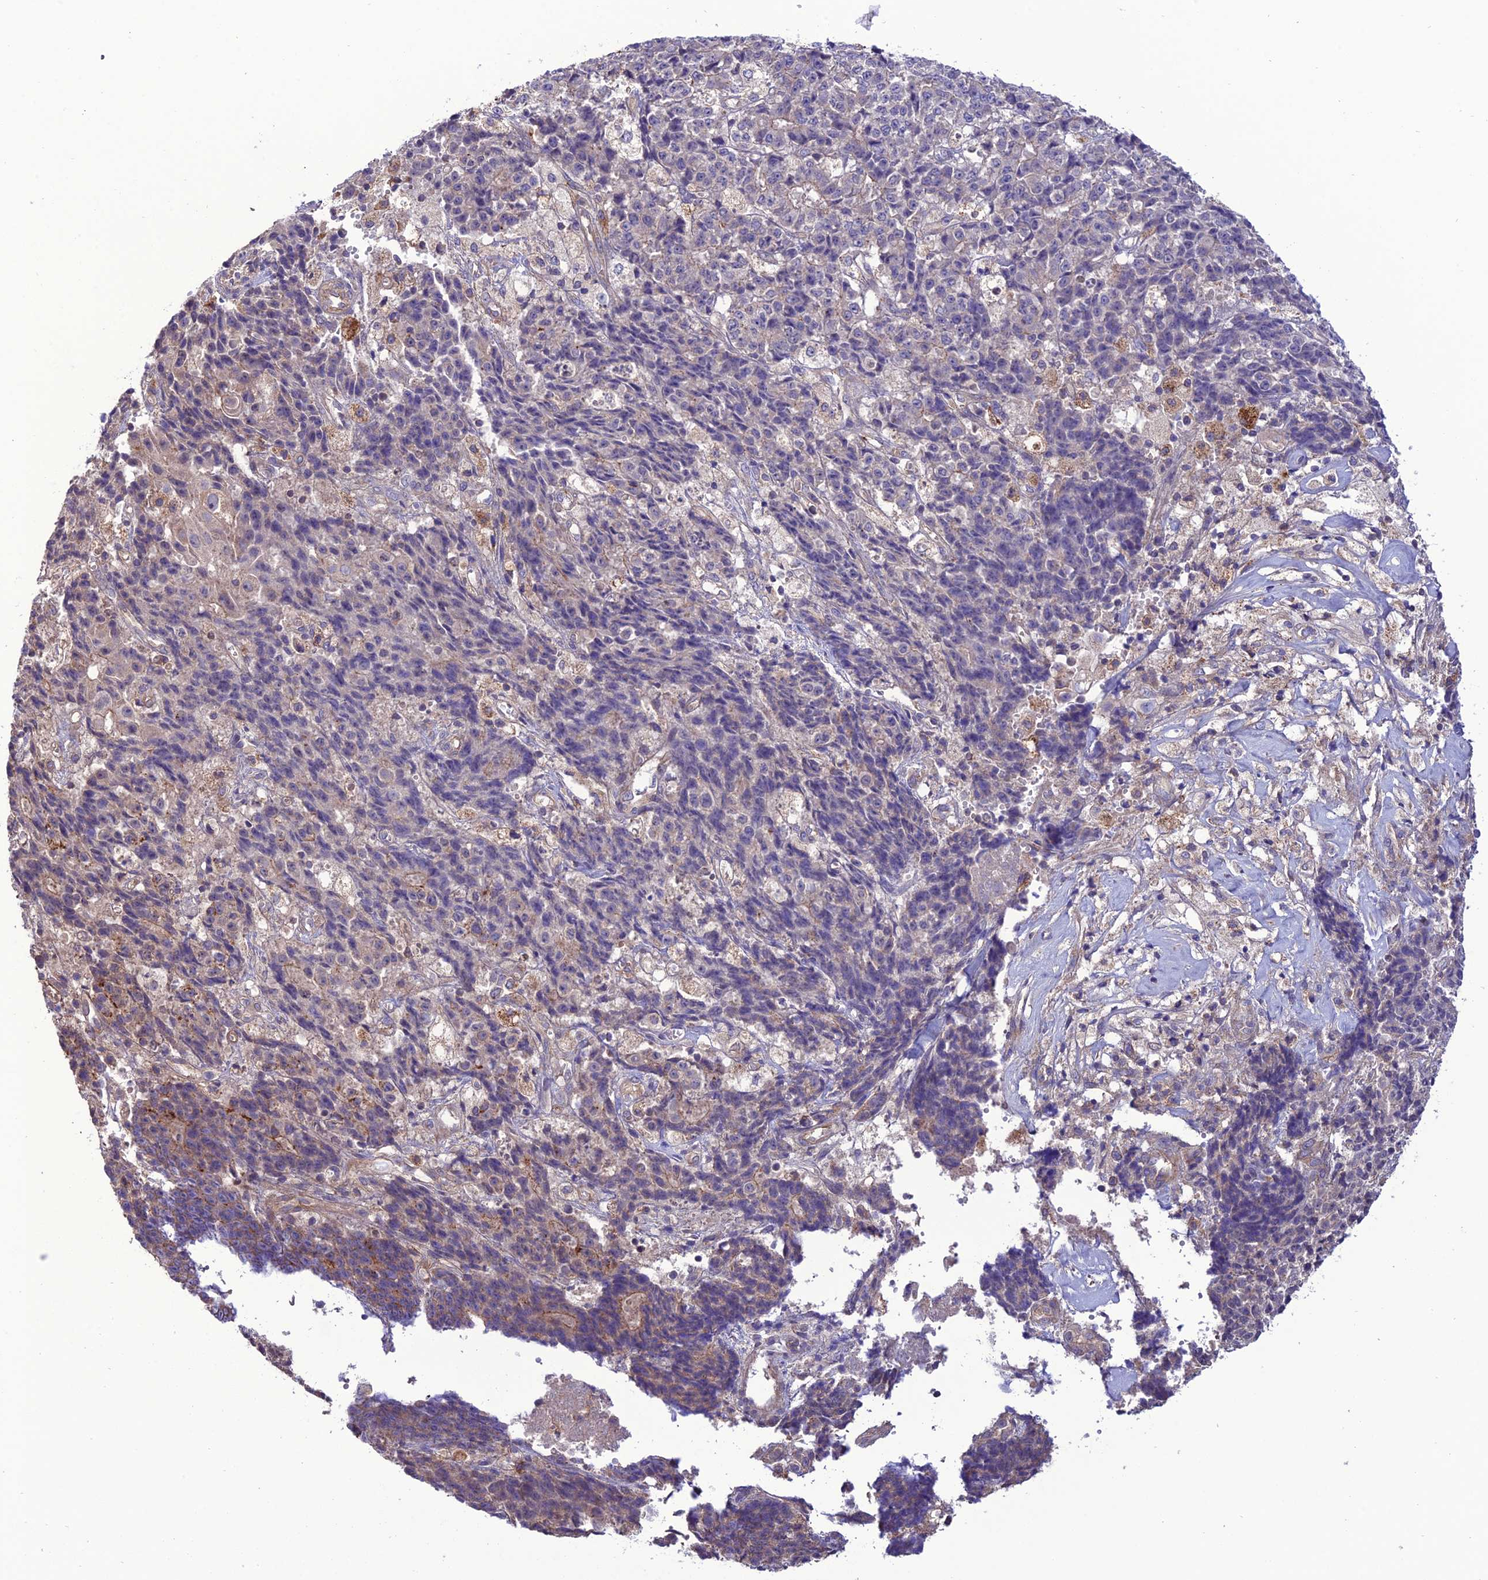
{"staining": {"intensity": "negative", "quantity": "none", "location": "none"}, "tissue": "ovarian cancer", "cell_type": "Tumor cells", "image_type": "cancer", "snomed": [{"axis": "morphology", "description": "Carcinoma, endometroid"}, {"axis": "topography", "description": "Ovary"}], "caption": "This photomicrograph is of endometroid carcinoma (ovarian) stained with immunohistochemistry to label a protein in brown with the nuclei are counter-stained blue. There is no expression in tumor cells.", "gene": "PPIL3", "patient": {"sex": "female", "age": 42}}